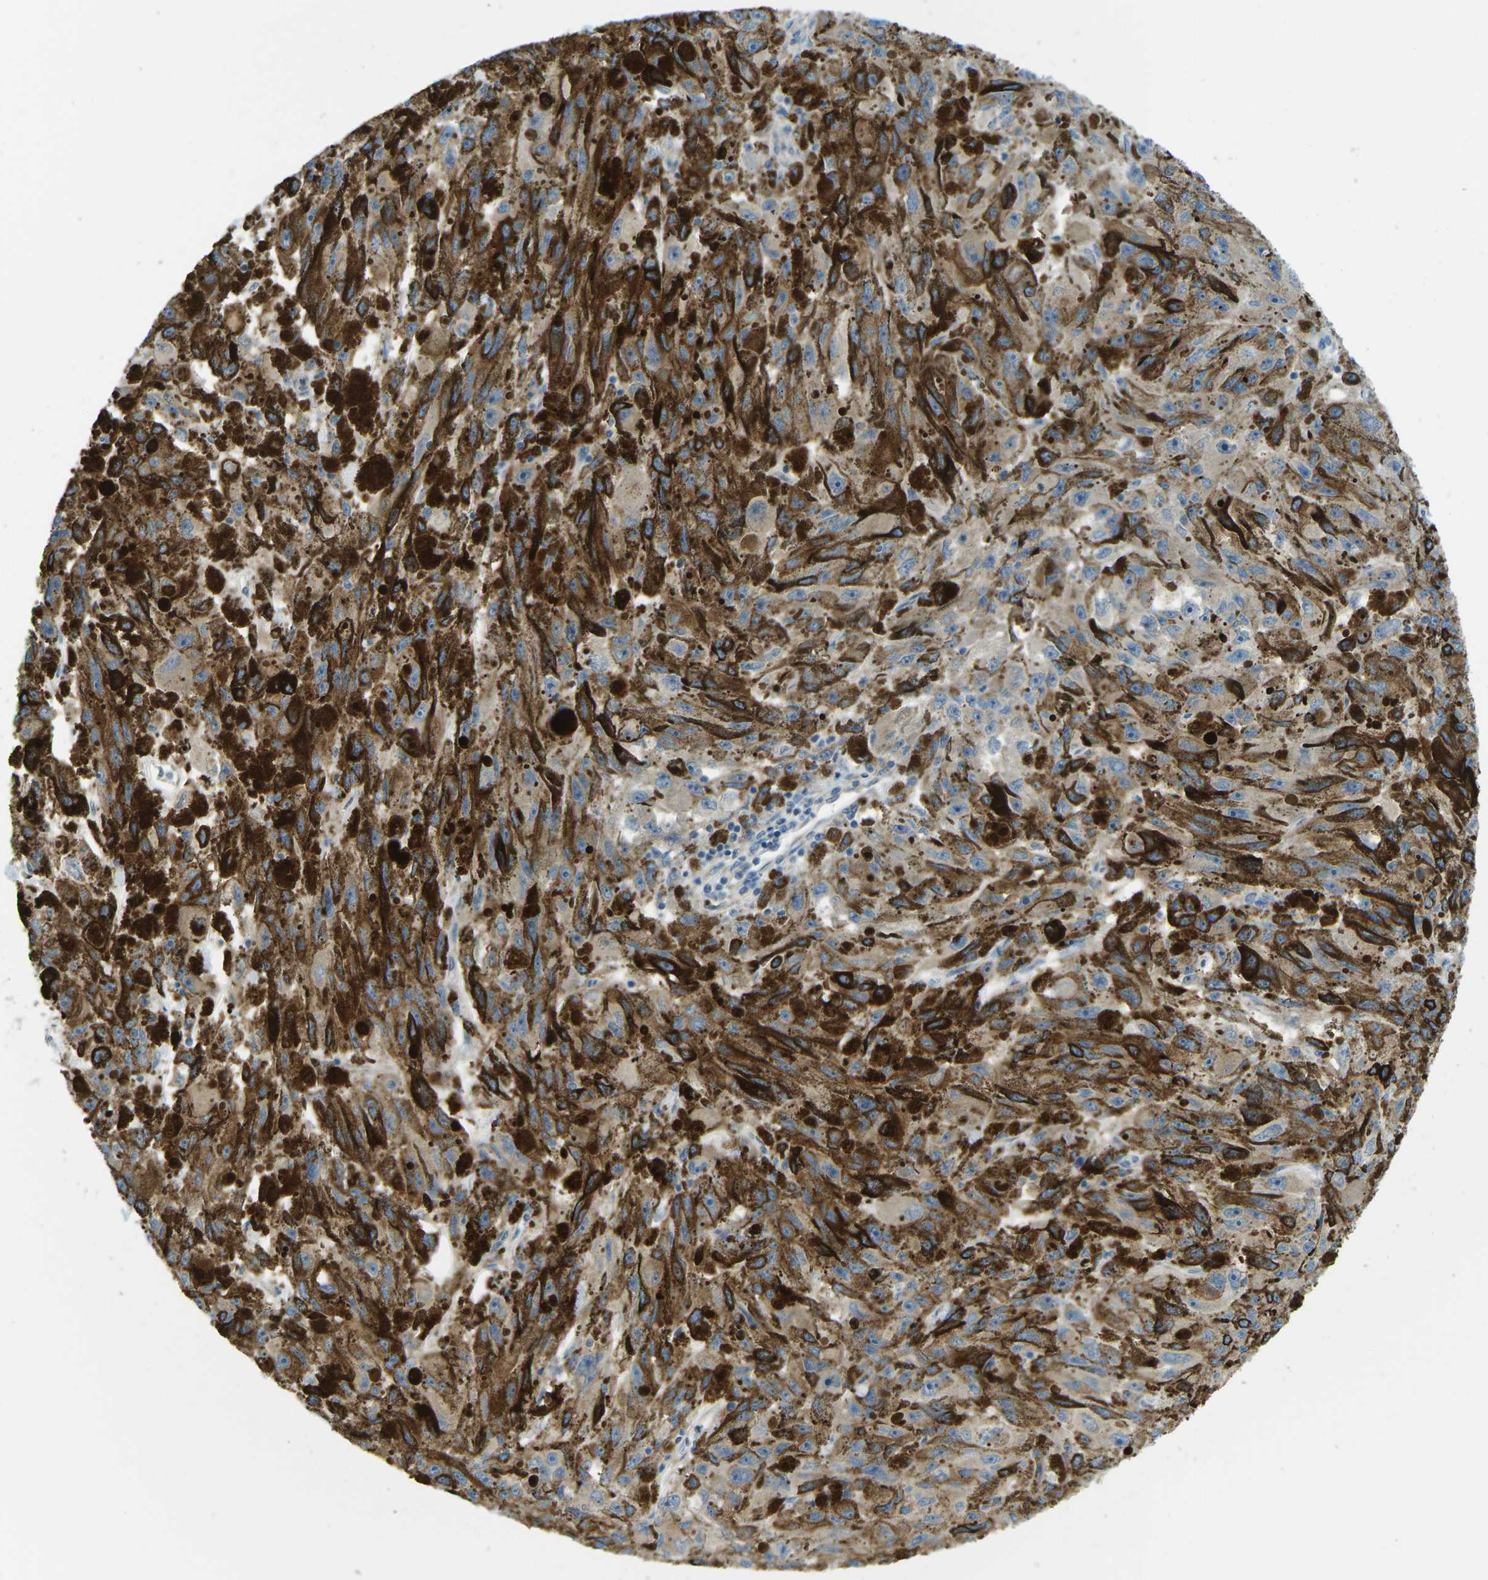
{"staining": {"intensity": "weak", "quantity": "<25%", "location": "cytoplasmic/membranous"}, "tissue": "melanoma", "cell_type": "Tumor cells", "image_type": "cancer", "snomed": [{"axis": "morphology", "description": "Malignant melanoma, NOS"}, {"axis": "topography", "description": "Skin"}], "caption": "A high-resolution image shows immunohistochemistry (IHC) staining of melanoma, which displays no significant positivity in tumor cells.", "gene": "MYLK4", "patient": {"sex": "female", "age": 104}}